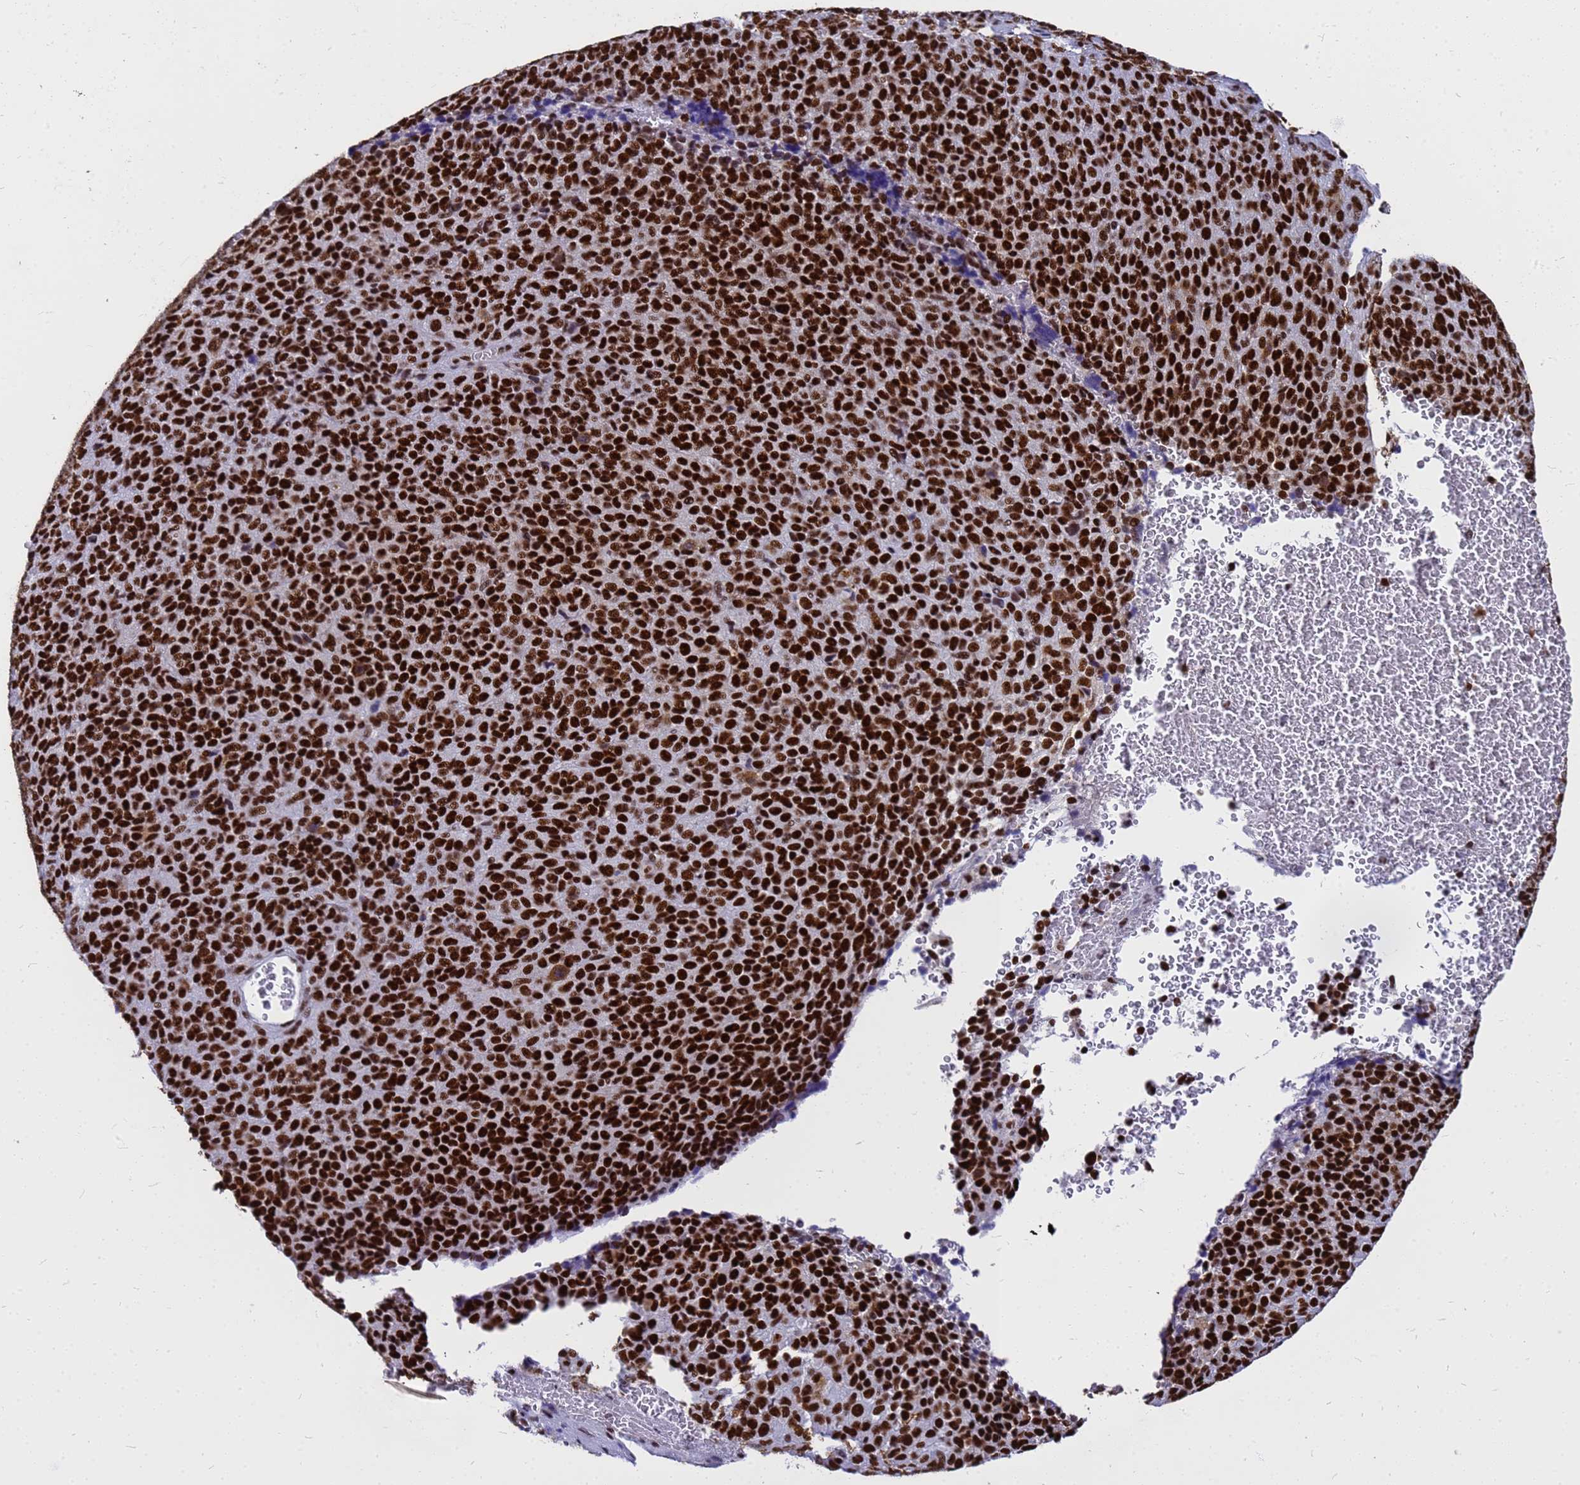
{"staining": {"intensity": "strong", "quantity": ">75%", "location": "nuclear"}, "tissue": "melanoma", "cell_type": "Tumor cells", "image_type": "cancer", "snomed": [{"axis": "morphology", "description": "Malignant melanoma, Metastatic site"}, {"axis": "topography", "description": "Brain"}], "caption": "Protein expression analysis of malignant melanoma (metastatic site) demonstrates strong nuclear positivity in approximately >75% of tumor cells.", "gene": "SART3", "patient": {"sex": "female", "age": 56}}